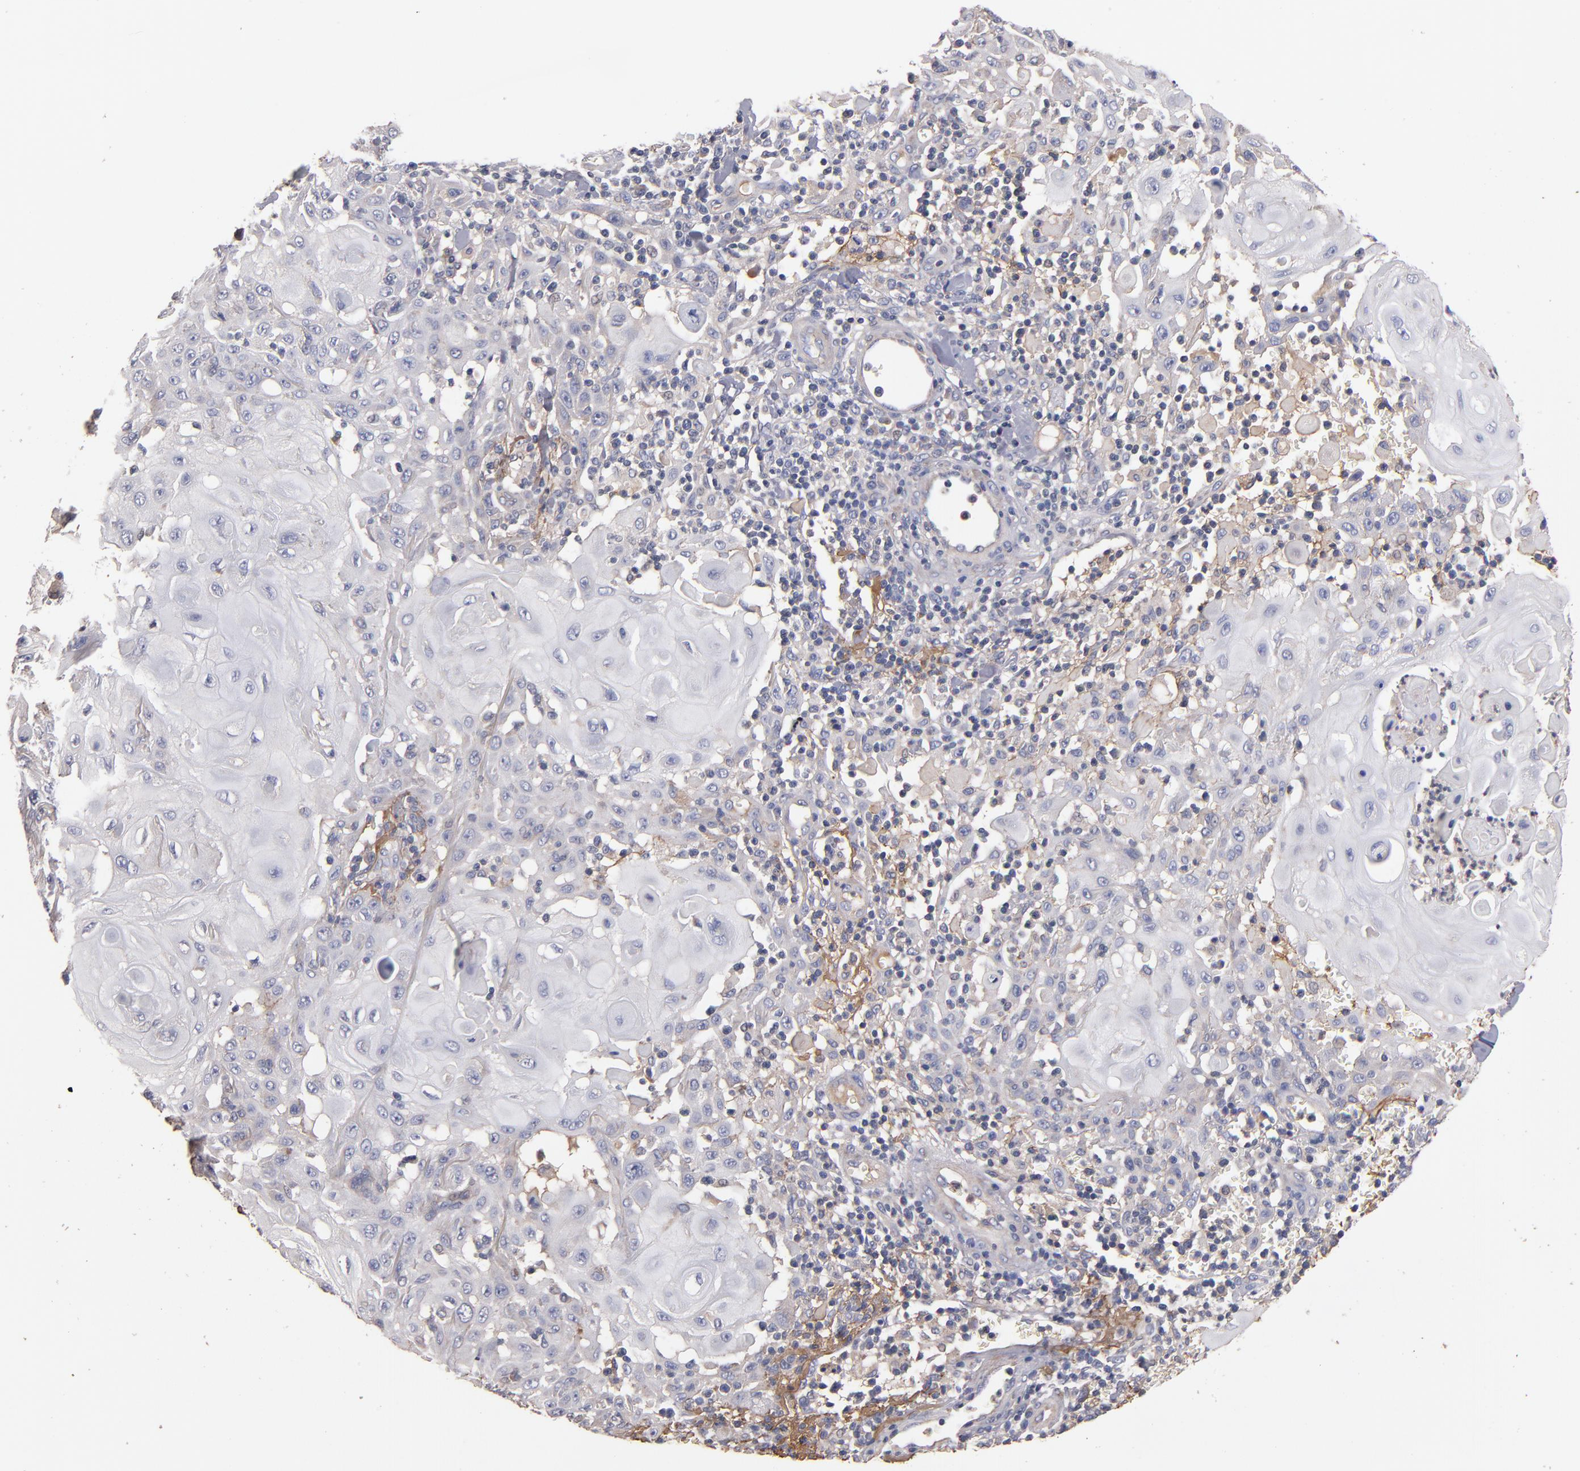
{"staining": {"intensity": "weak", "quantity": "<25%", "location": "cytoplasmic/membranous"}, "tissue": "skin cancer", "cell_type": "Tumor cells", "image_type": "cancer", "snomed": [{"axis": "morphology", "description": "Squamous cell carcinoma, NOS"}, {"axis": "topography", "description": "Skin"}], "caption": "A high-resolution histopathology image shows IHC staining of skin cancer (squamous cell carcinoma), which shows no significant staining in tumor cells.", "gene": "DACT1", "patient": {"sex": "male", "age": 24}}